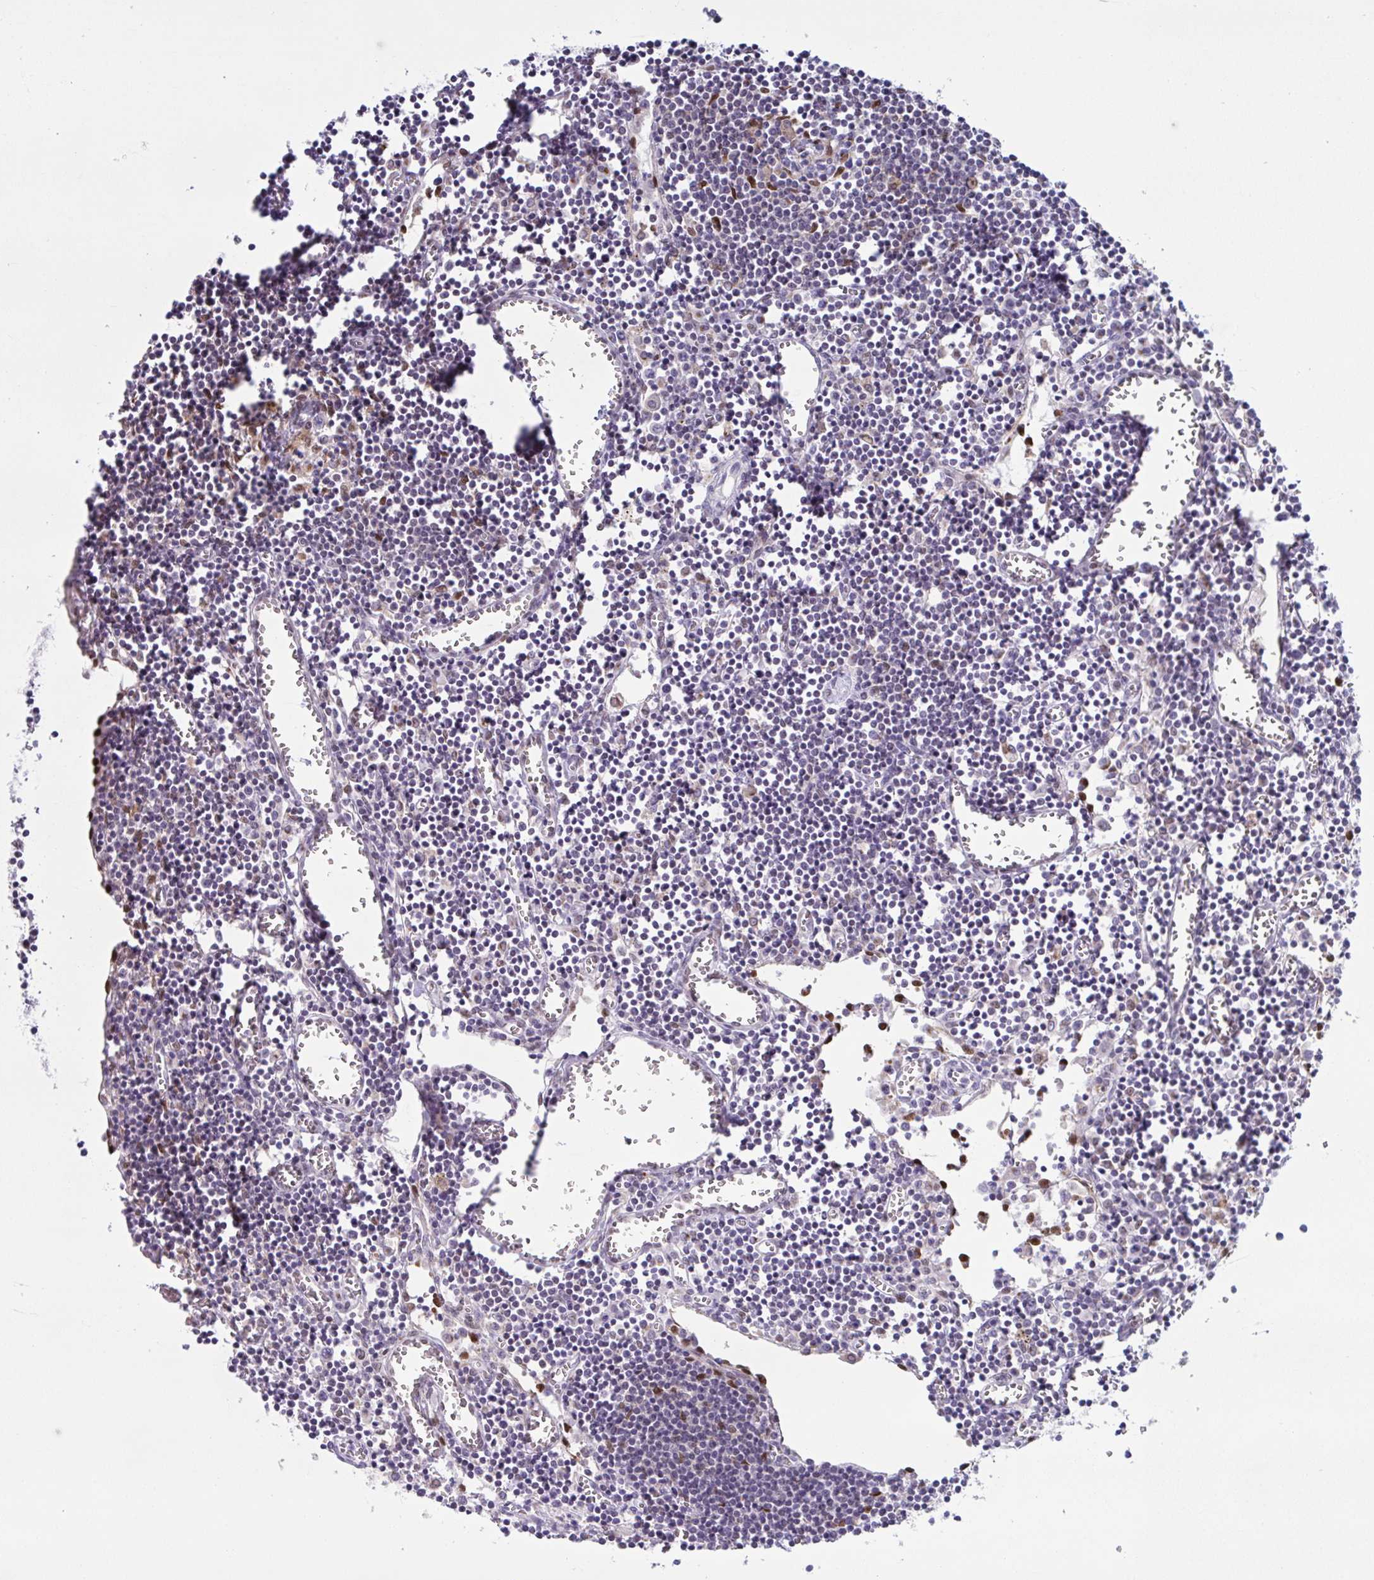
{"staining": {"intensity": "negative", "quantity": "none", "location": "none"}, "tissue": "lymph node", "cell_type": "Non-germinal center cells", "image_type": "normal", "snomed": [{"axis": "morphology", "description": "Normal tissue, NOS"}, {"axis": "topography", "description": "Lymph node"}], "caption": "This is a photomicrograph of IHC staining of normal lymph node, which shows no positivity in non-germinal center cells. (DAB immunohistochemistry (IHC), high magnification).", "gene": "SCLY", "patient": {"sex": "male", "age": 66}}